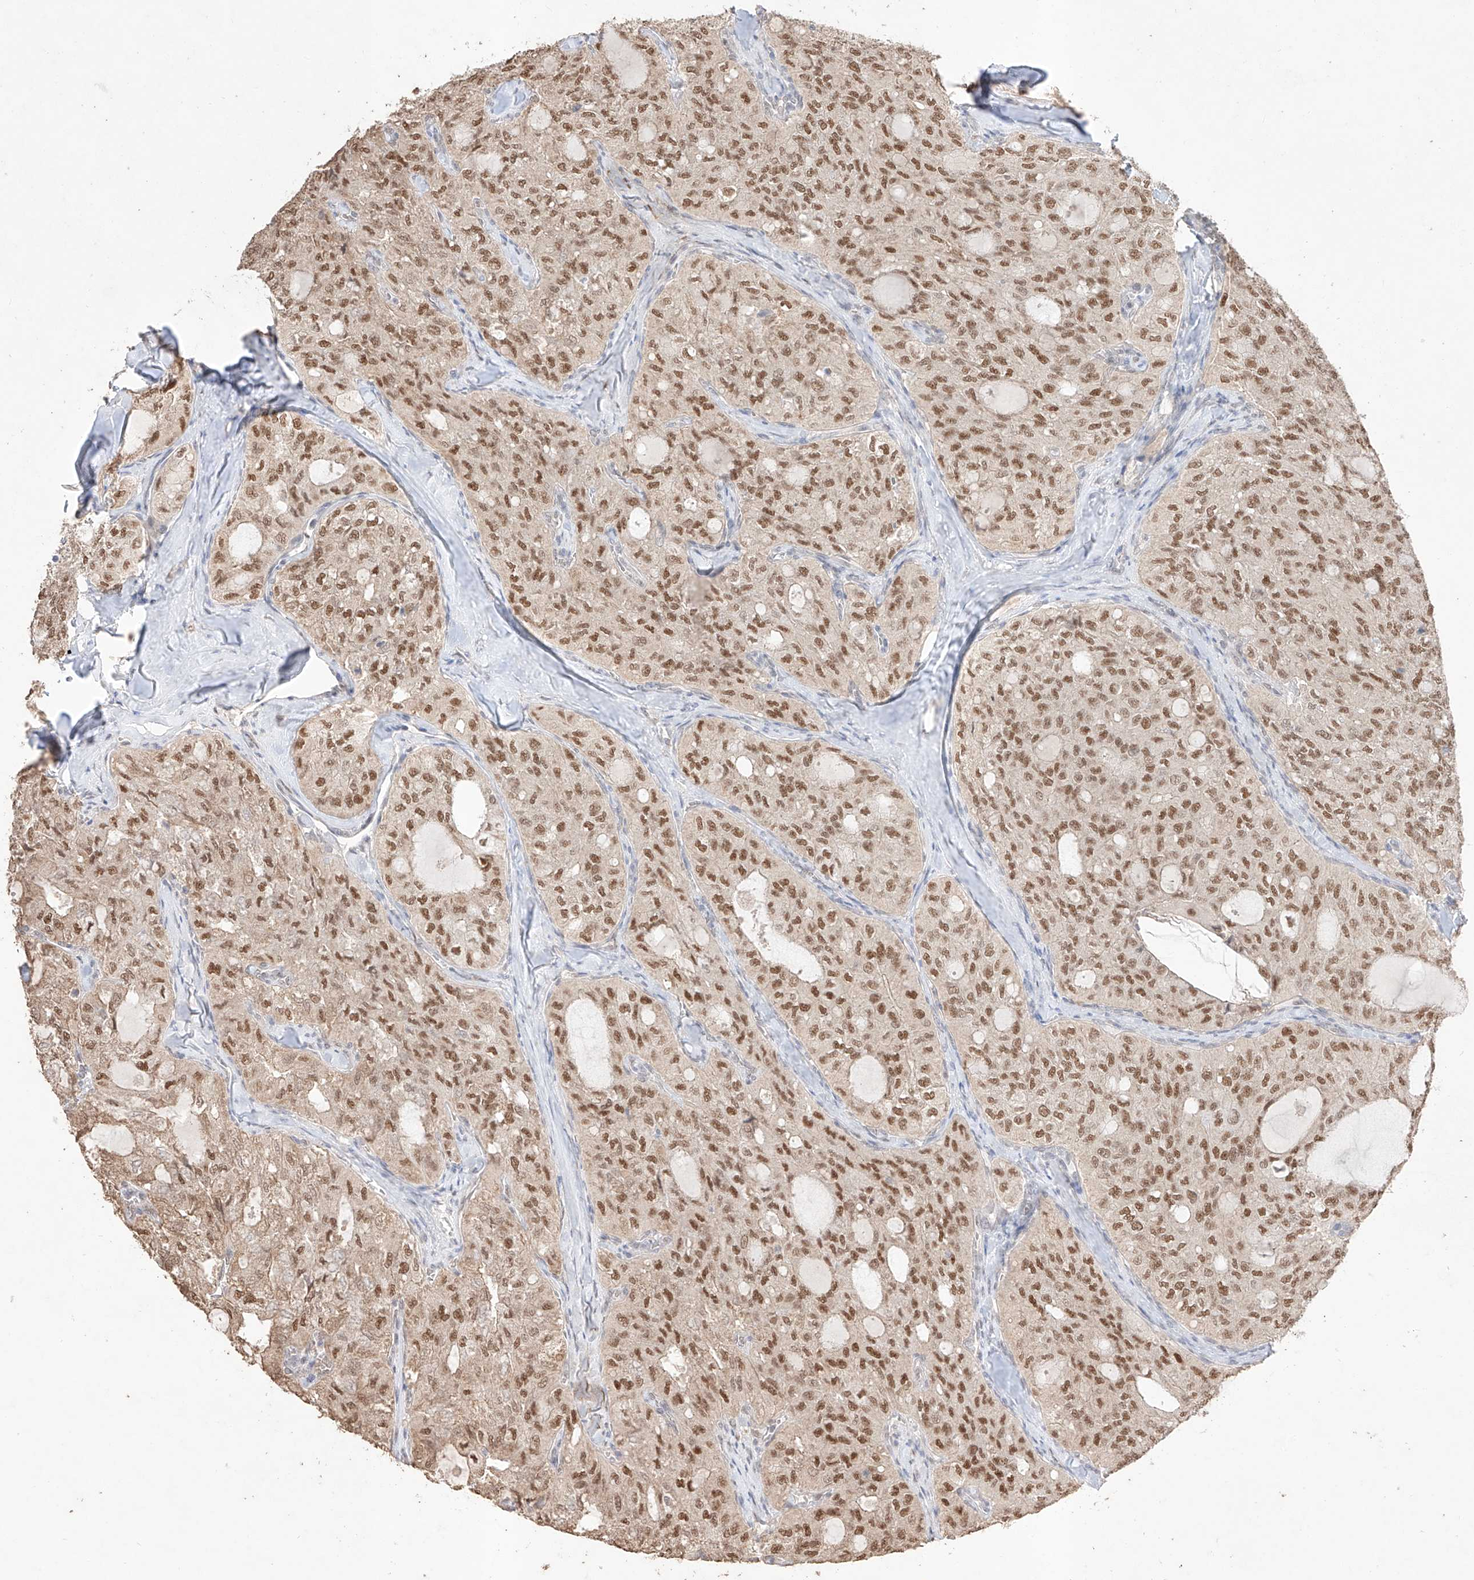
{"staining": {"intensity": "moderate", "quantity": ">75%", "location": "nuclear"}, "tissue": "thyroid cancer", "cell_type": "Tumor cells", "image_type": "cancer", "snomed": [{"axis": "morphology", "description": "Follicular adenoma carcinoma, NOS"}, {"axis": "topography", "description": "Thyroid gland"}], "caption": "Immunohistochemistry of human follicular adenoma carcinoma (thyroid) exhibits medium levels of moderate nuclear expression in approximately >75% of tumor cells. The staining is performed using DAB brown chromogen to label protein expression. The nuclei are counter-stained blue using hematoxylin.", "gene": "APIP", "patient": {"sex": "male", "age": 75}}